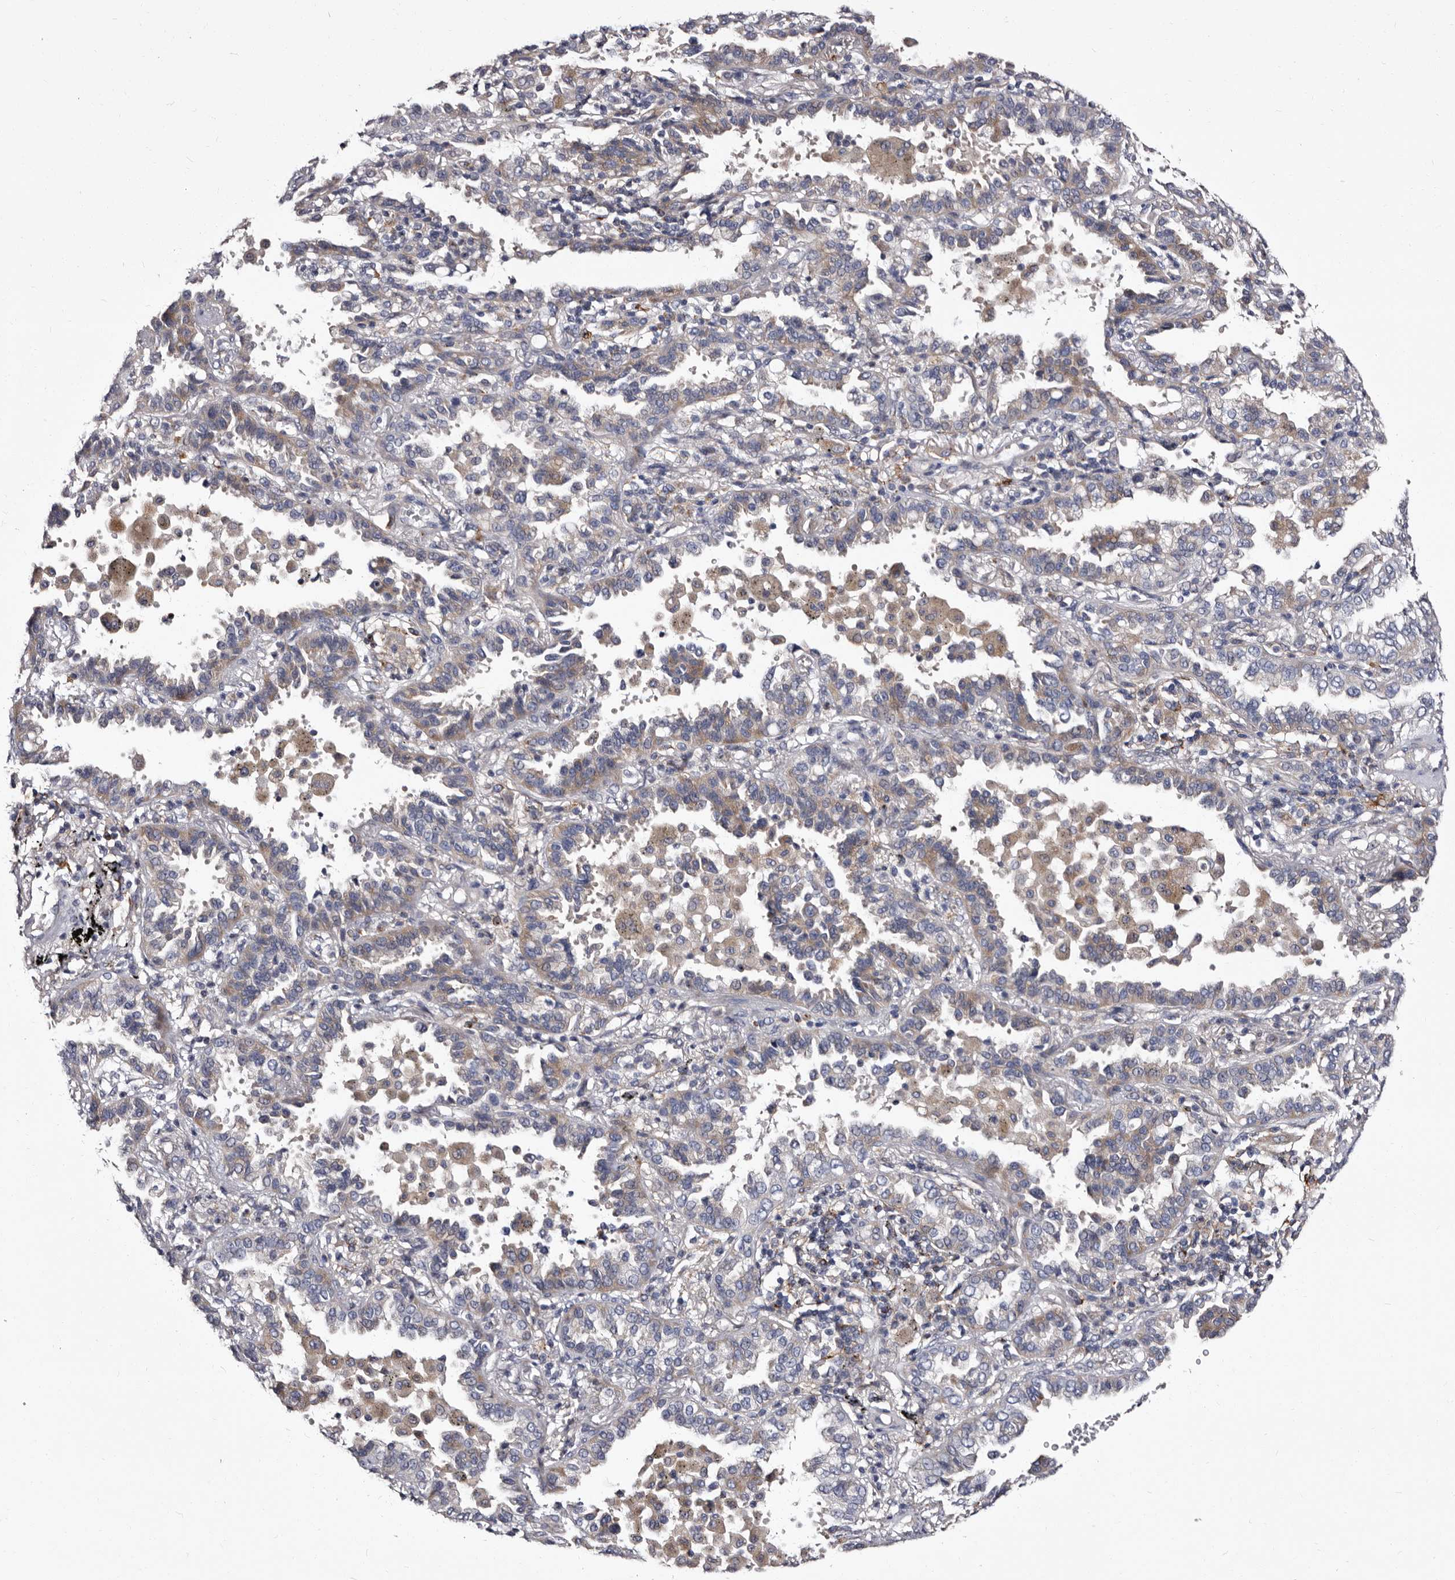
{"staining": {"intensity": "weak", "quantity": "<25%", "location": "cytoplasmic/membranous"}, "tissue": "lung cancer", "cell_type": "Tumor cells", "image_type": "cancer", "snomed": [{"axis": "morphology", "description": "Normal tissue, NOS"}, {"axis": "morphology", "description": "Adenocarcinoma, NOS"}, {"axis": "topography", "description": "Lung"}], "caption": "This photomicrograph is of adenocarcinoma (lung) stained with immunohistochemistry to label a protein in brown with the nuclei are counter-stained blue. There is no expression in tumor cells.", "gene": "AUNIP", "patient": {"sex": "male", "age": 59}}